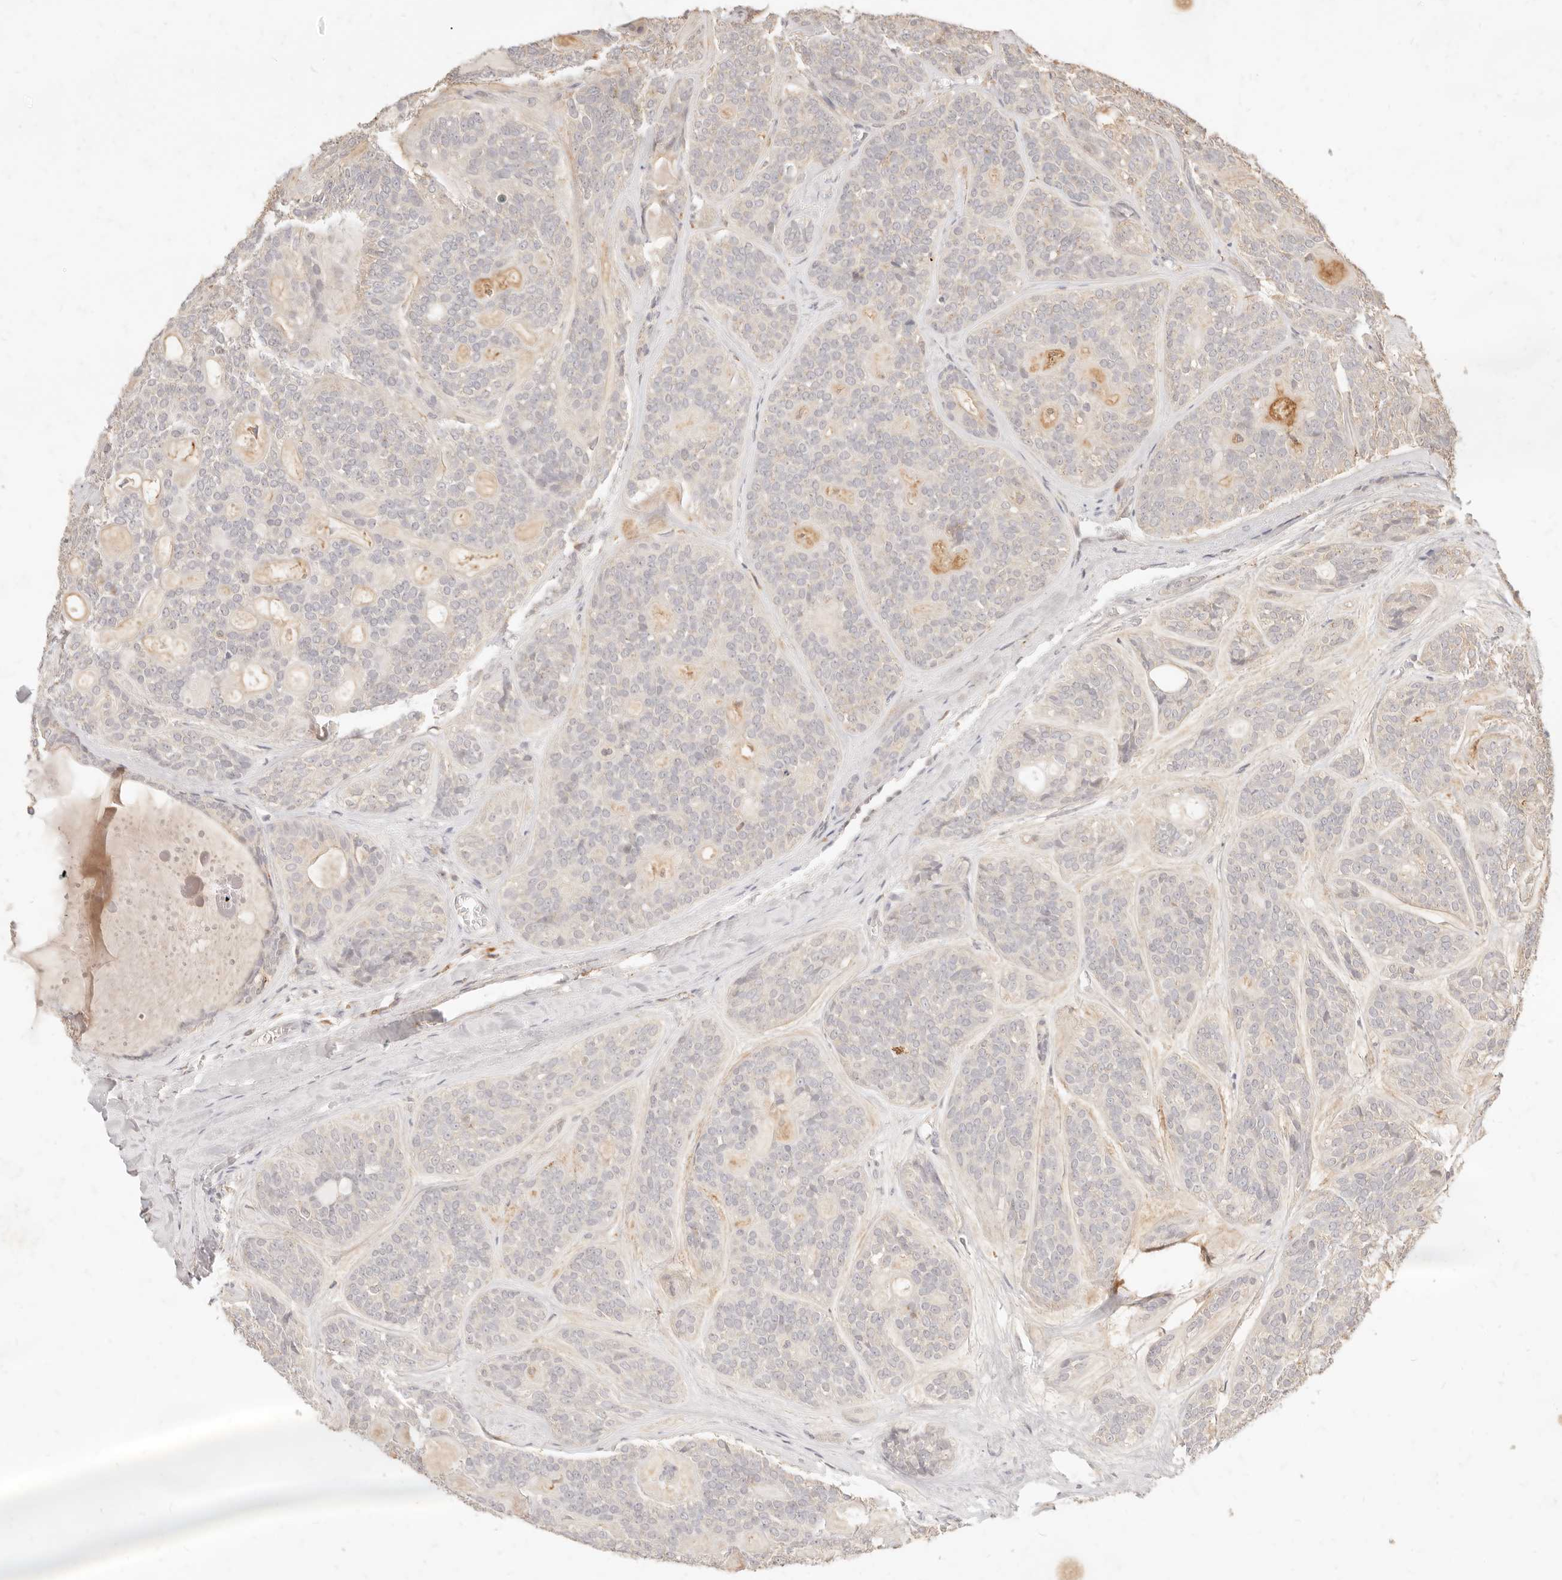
{"staining": {"intensity": "negative", "quantity": "none", "location": "none"}, "tissue": "head and neck cancer", "cell_type": "Tumor cells", "image_type": "cancer", "snomed": [{"axis": "morphology", "description": "Adenocarcinoma, NOS"}, {"axis": "topography", "description": "Head-Neck"}], "caption": "Image shows no protein positivity in tumor cells of head and neck adenocarcinoma tissue. (Stains: DAB IHC with hematoxylin counter stain, Microscopy: brightfield microscopy at high magnification).", "gene": "TMTC2", "patient": {"sex": "male", "age": 66}}